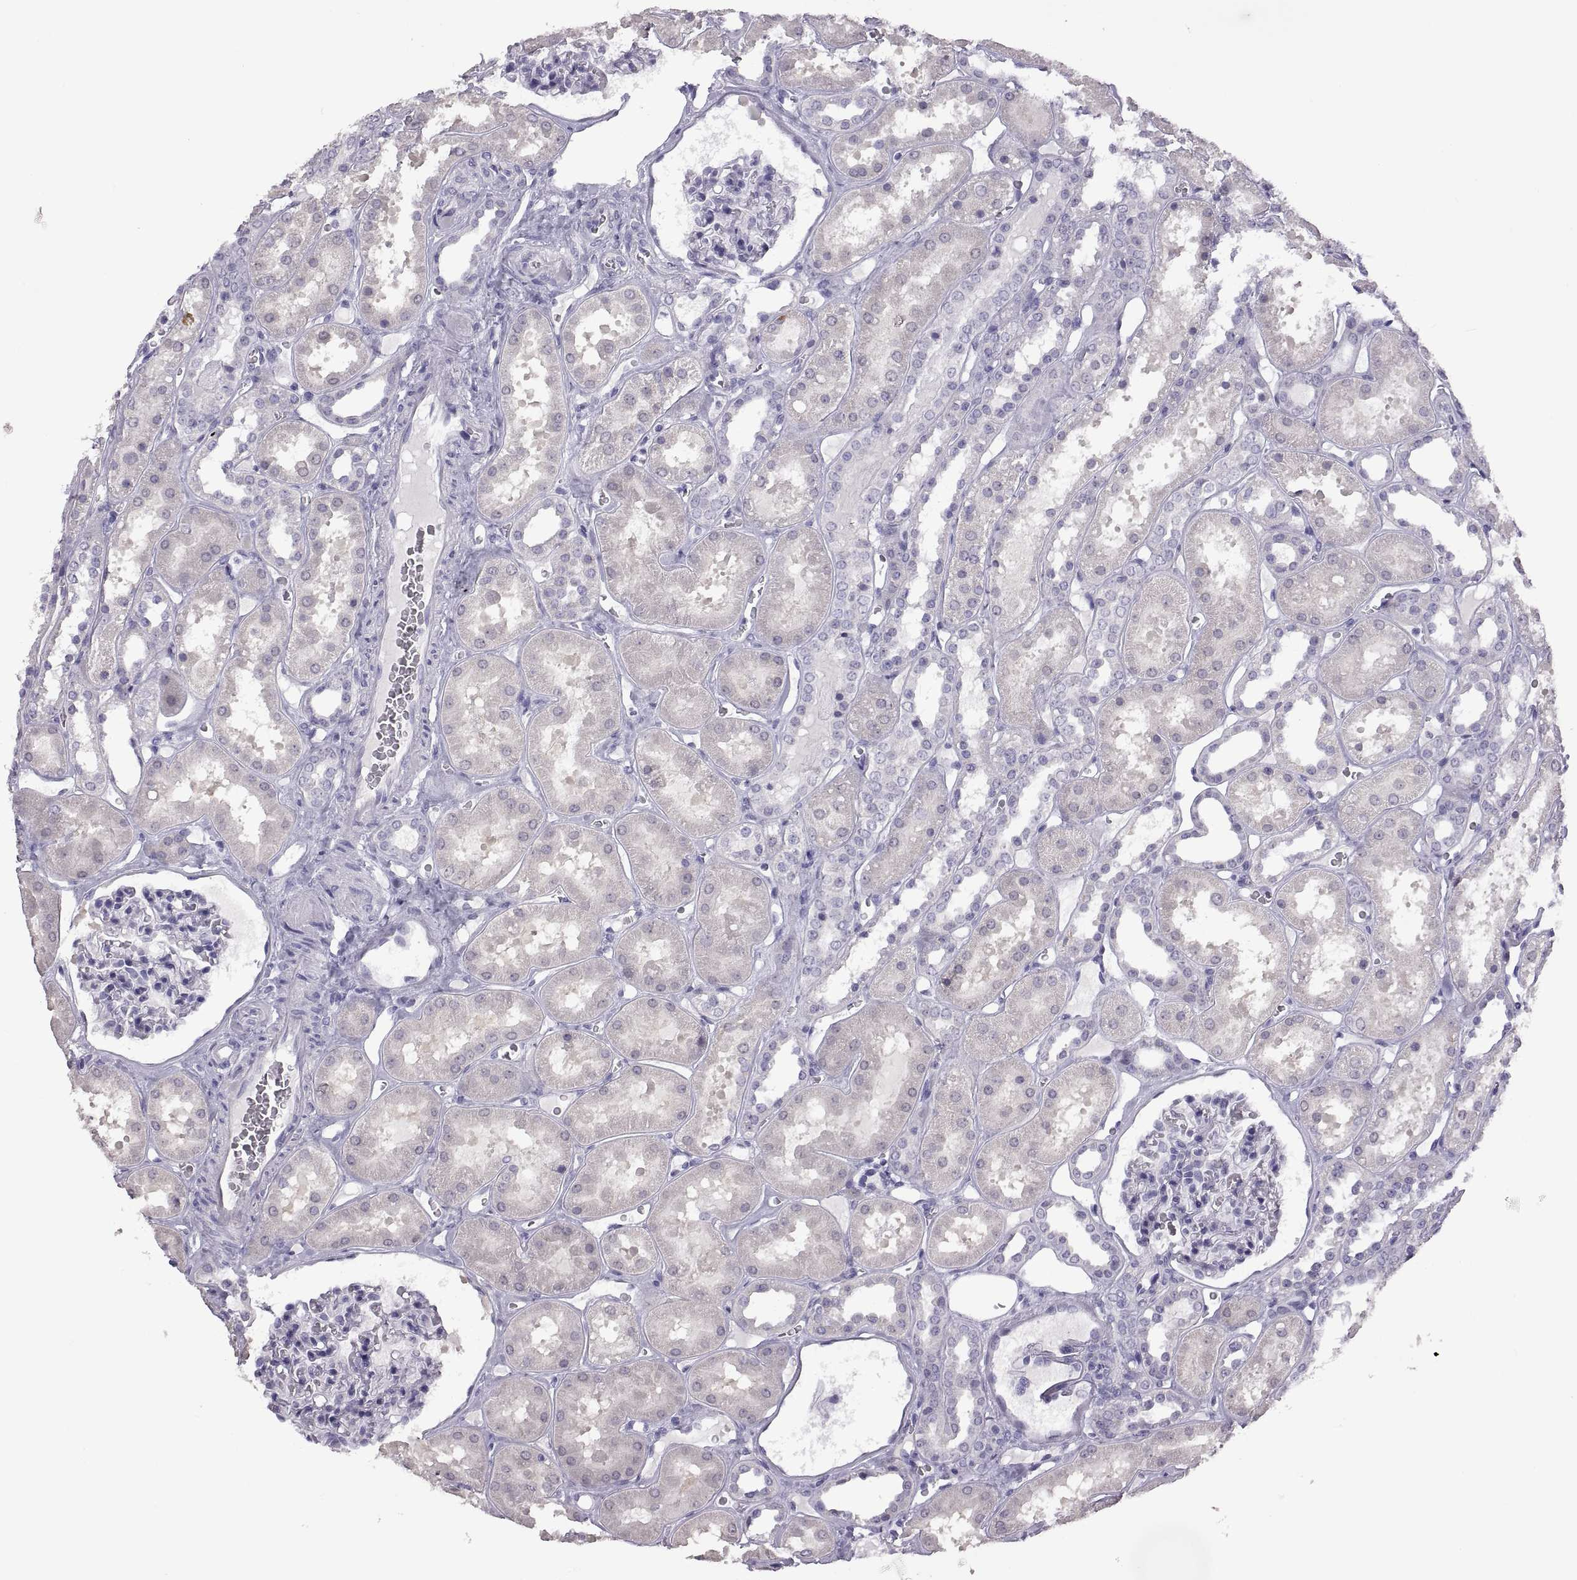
{"staining": {"intensity": "negative", "quantity": "none", "location": "none"}, "tissue": "kidney", "cell_type": "Cells in glomeruli", "image_type": "normal", "snomed": [{"axis": "morphology", "description": "Normal tissue, NOS"}, {"axis": "topography", "description": "Kidney"}], "caption": "Cells in glomeruli show no significant positivity in unremarkable kidney. (Stains: DAB immunohistochemistry (IHC) with hematoxylin counter stain, Microscopy: brightfield microscopy at high magnification).", "gene": "RDM1", "patient": {"sex": "female", "age": 41}}